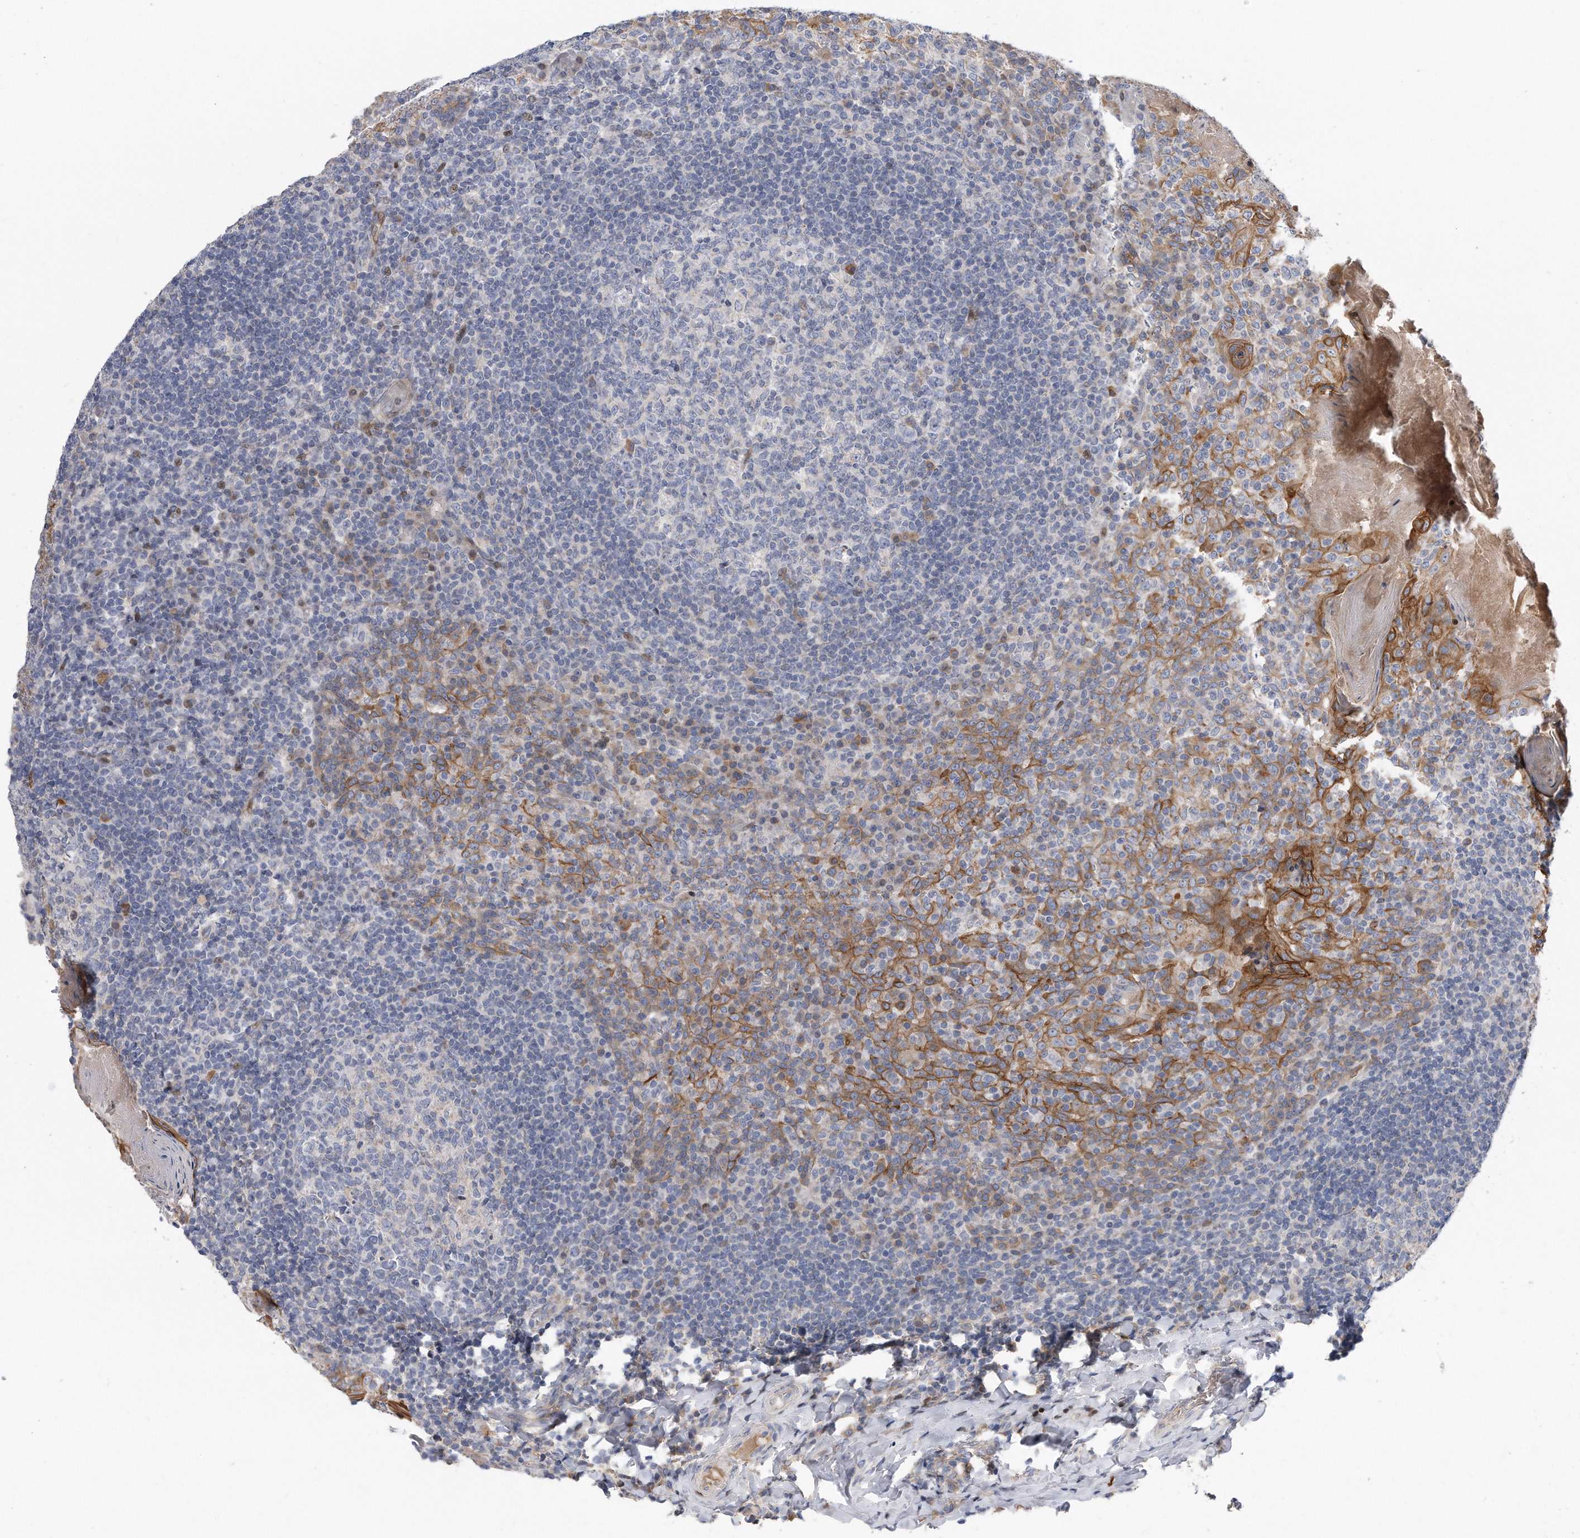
{"staining": {"intensity": "negative", "quantity": "none", "location": "none"}, "tissue": "tonsil", "cell_type": "Germinal center cells", "image_type": "normal", "snomed": [{"axis": "morphology", "description": "Normal tissue, NOS"}, {"axis": "topography", "description": "Tonsil"}], "caption": "The IHC photomicrograph has no significant staining in germinal center cells of tonsil.", "gene": "CDH12", "patient": {"sex": "female", "age": 19}}